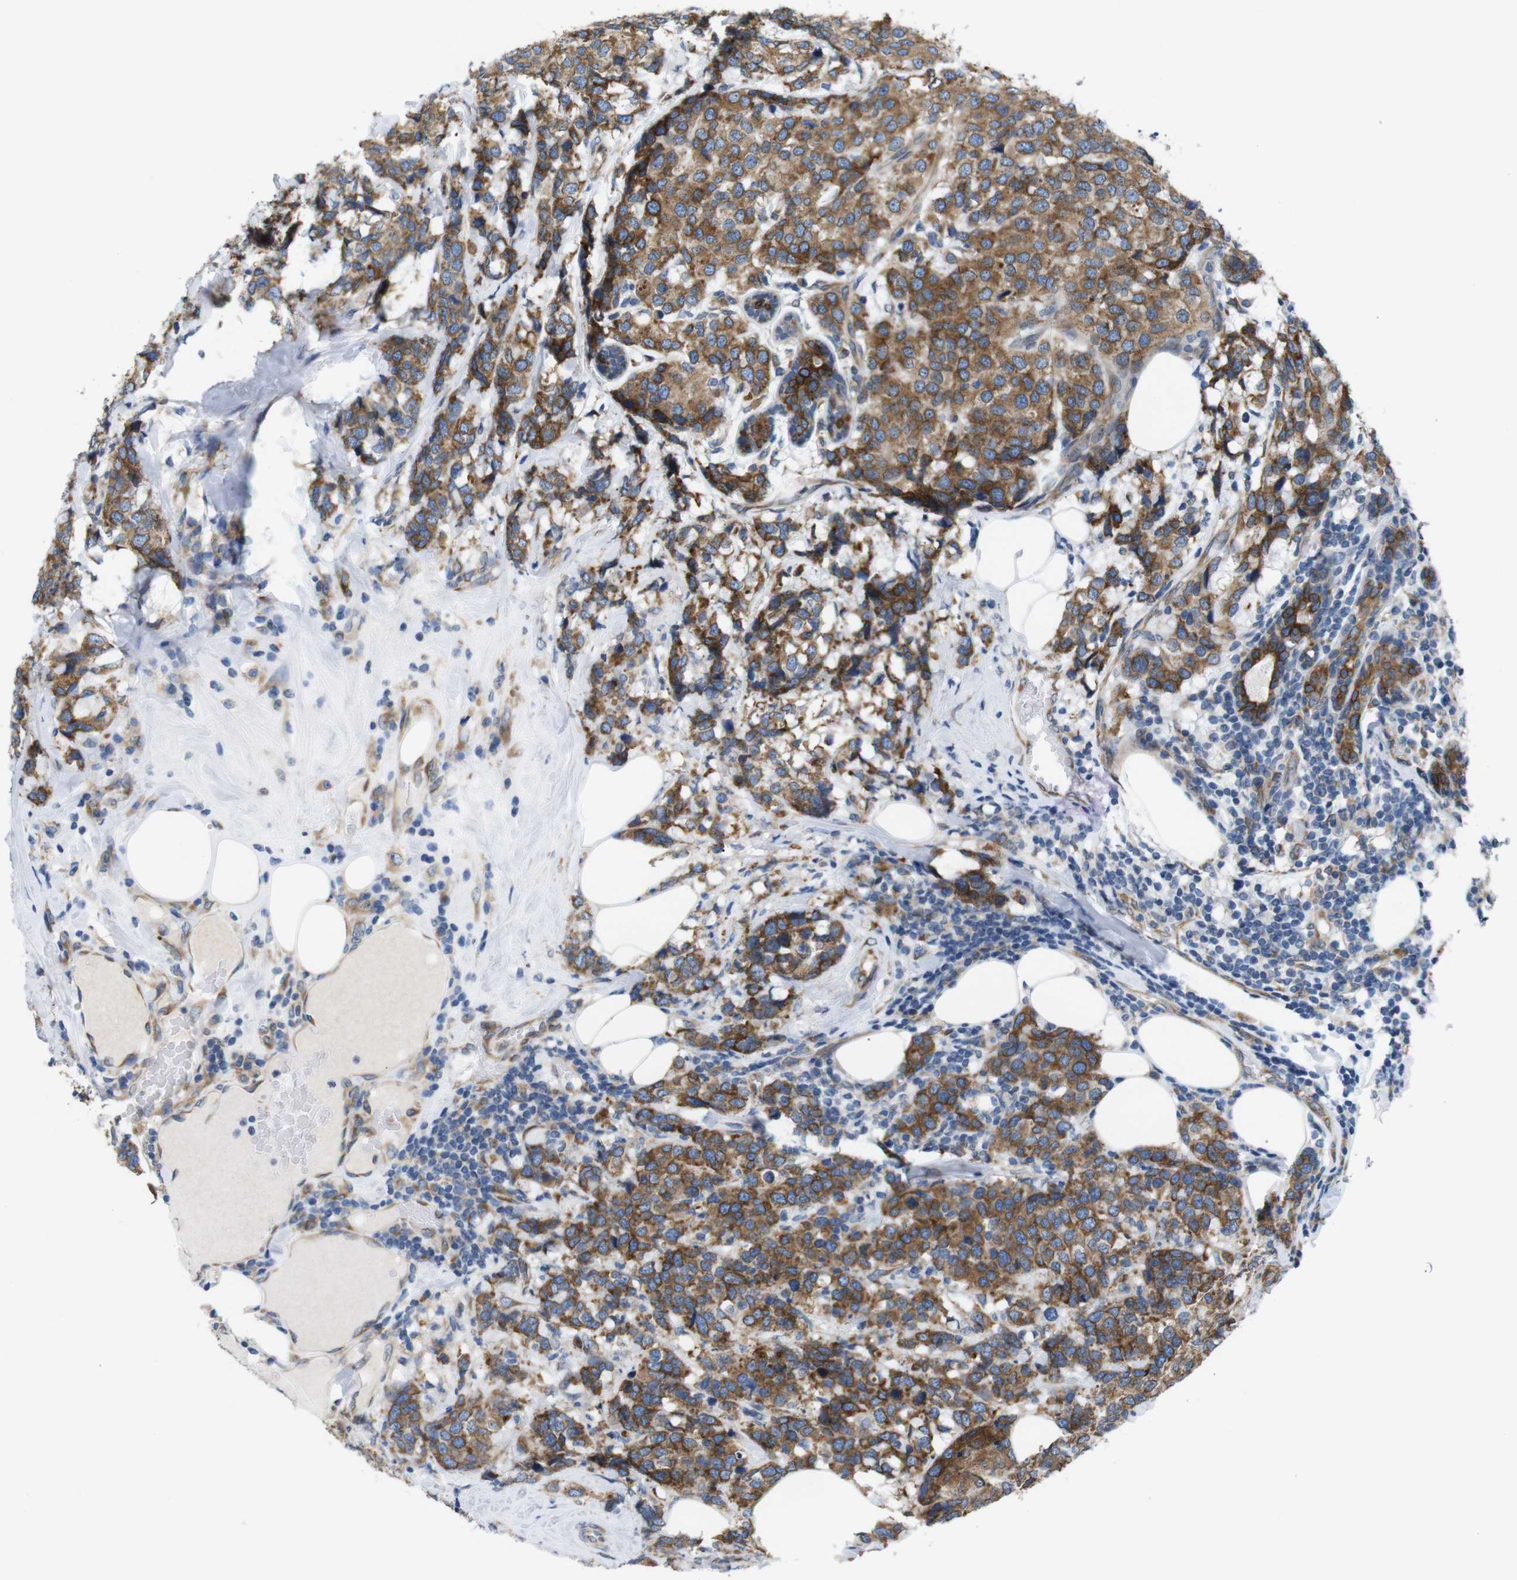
{"staining": {"intensity": "moderate", "quantity": ">75%", "location": "cytoplasmic/membranous"}, "tissue": "breast cancer", "cell_type": "Tumor cells", "image_type": "cancer", "snomed": [{"axis": "morphology", "description": "Lobular carcinoma"}, {"axis": "topography", "description": "Breast"}], "caption": "Brown immunohistochemical staining in breast cancer demonstrates moderate cytoplasmic/membranous staining in approximately >75% of tumor cells.", "gene": "HACD3", "patient": {"sex": "female", "age": 59}}